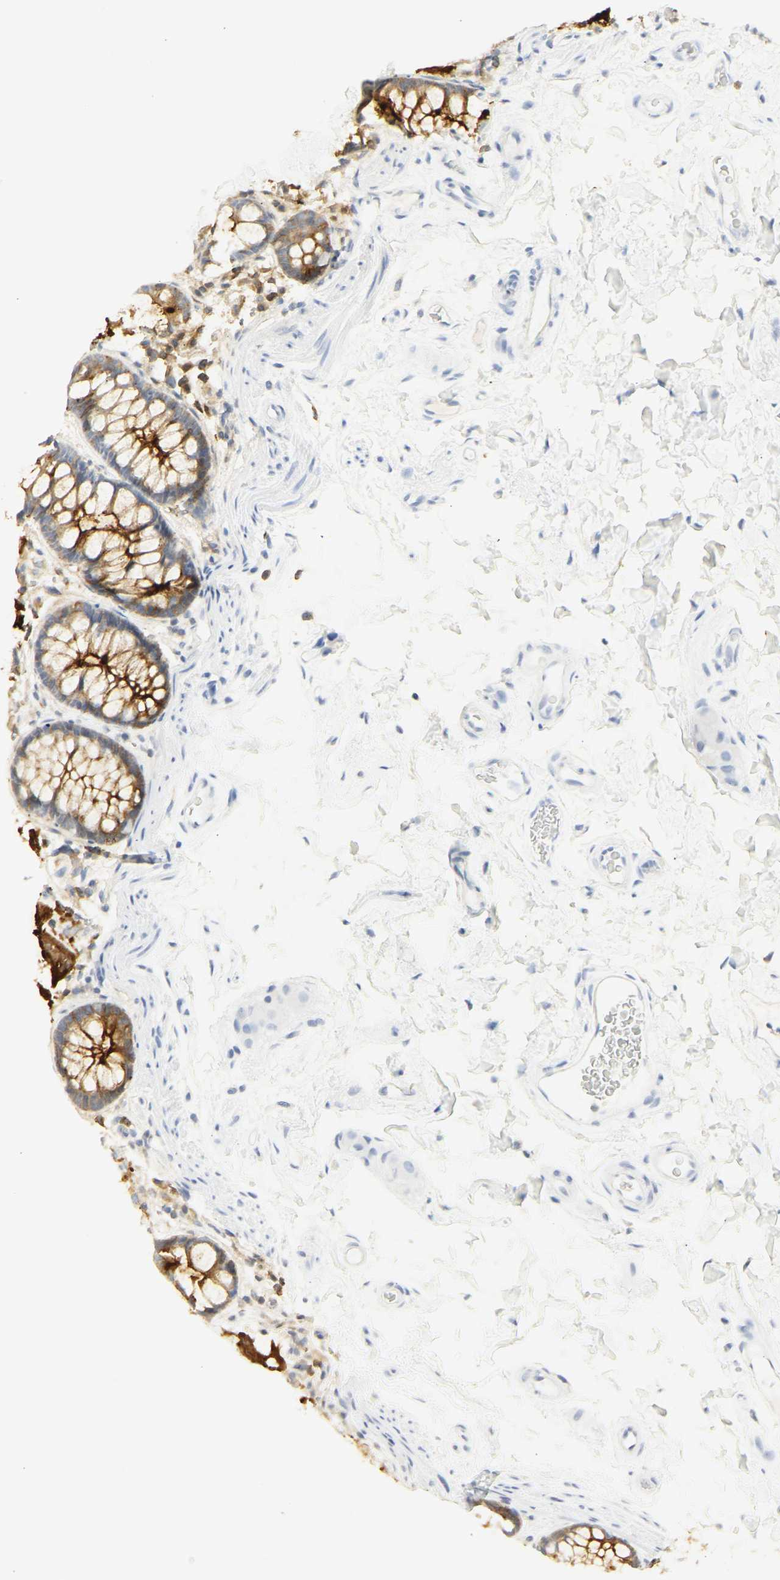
{"staining": {"intensity": "moderate", "quantity": "<25%", "location": "cytoplasmic/membranous"}, "tissue": "colon", "cell_type": "Endothelial cells", "image_type": "normal", "snomed": [{"axis": "morphology", "description": "Normal tissue, NOS"}, {"axis": "topography", "description": "Colon"}], "caption": "Immunohistochemistry of benign colon reveals low levels of moderate cytoplasmic/membranous staining in approximately <25% of endothelial cells. (brown staining indicates protein expression, while blue staining denotes nuclei).", "gene": "CEACAM5", "patient": {"sex": "female", "age": 80}}